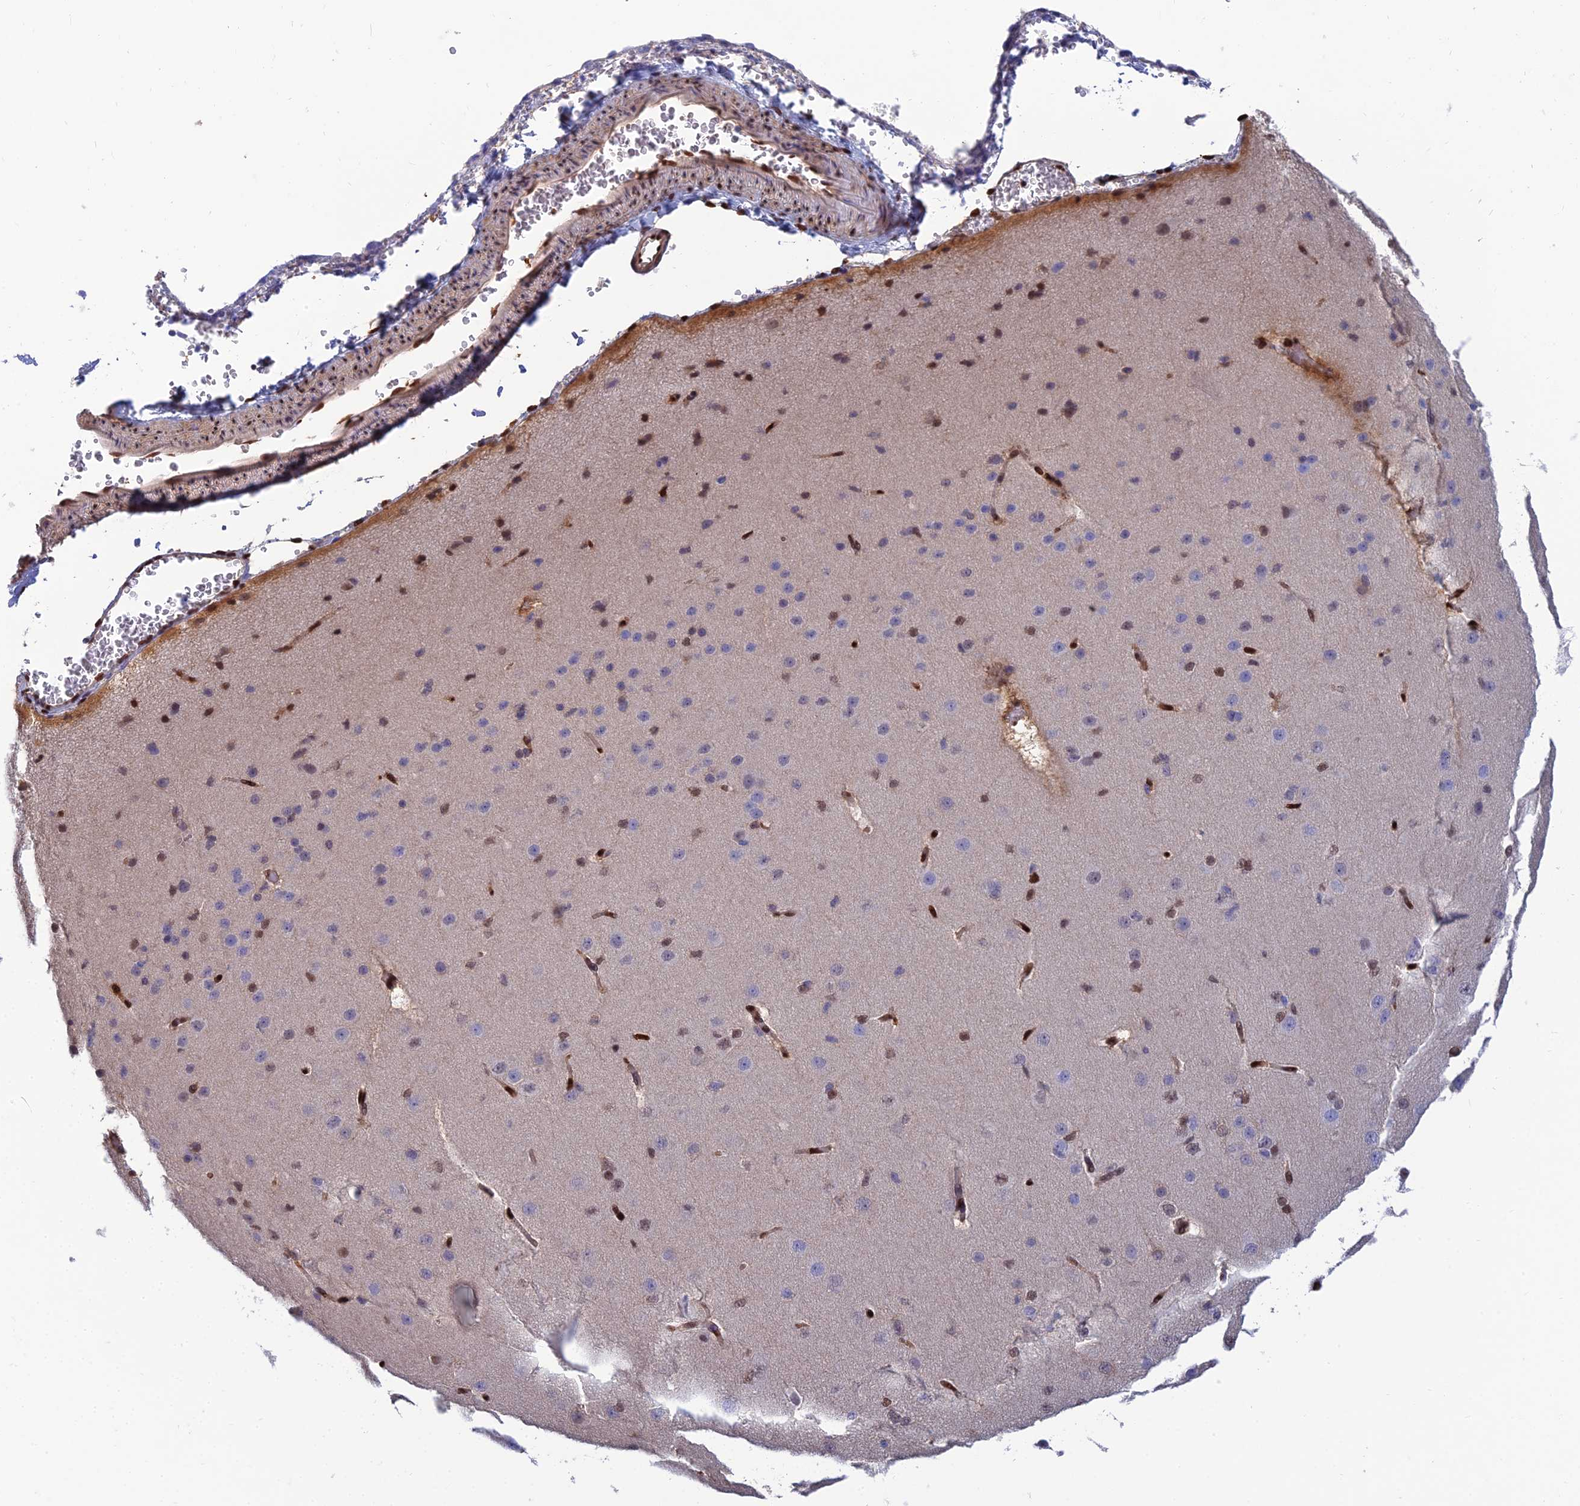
{"staining": {"intensity": "moderate", "quantity": ">75%", "location": "cytoplasmic/membranous,nuclear"}, "tissue": "cerebral cortex", "cell_type": "Endothelial cells", "image_type": "normal", "snomed": [{"axis": "morphology", "description": "Normal tissue, NOS"}, {"axis": "morphology", "description": "Developmental malformation"}, {"axis": "topography", "description": "Cerebral cortex"}], "caption": "A high-resolution micrograph shows immunohistochemistry (IHC) staining of normal cerebral cortex, which demonstrates moderate cytoplasmic/membranous,nuclear staining in about >75% of endothelial cells.", "gene": "DNPEP", "patient": {"sex": "female", "age": 30}}